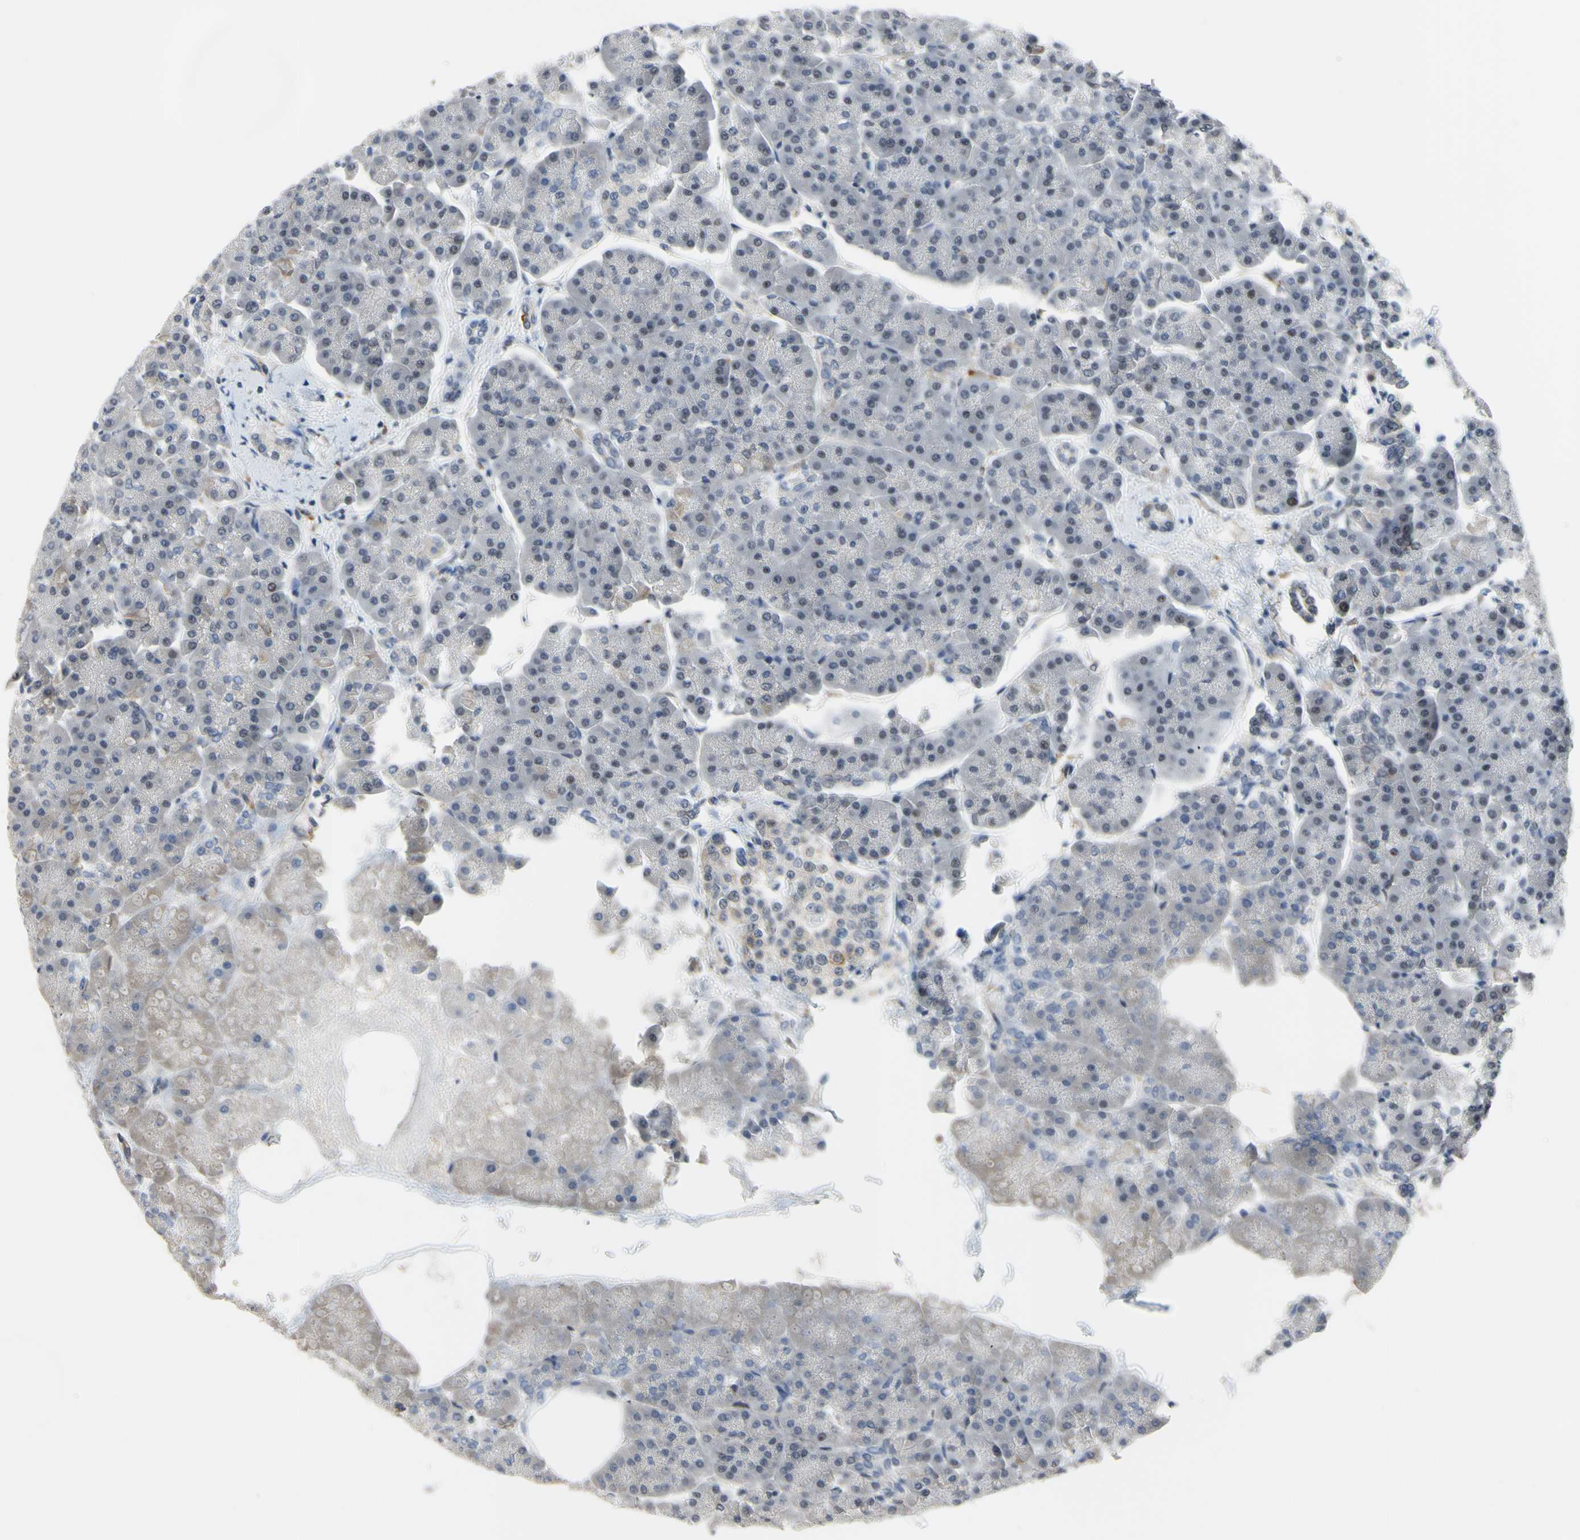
{"staining": {"intensity": "negative", "quantity": "none", "location": "none"}, "tissue": "pancreas", "cell_type": "Exocrine glandular cells", "image_type": "normal", "snomed": [{"axis": "morphology", "description": "Normal tissue, NOS"}, {"axis": "topography", "description": "Pancreas"}], "caption": "Benign pancreas was stained to show a protein in brown. There is no significant staining in exocrine glandular cells.", "gene": "LHX9", "patient": {"sex": "female", "age": 70}}